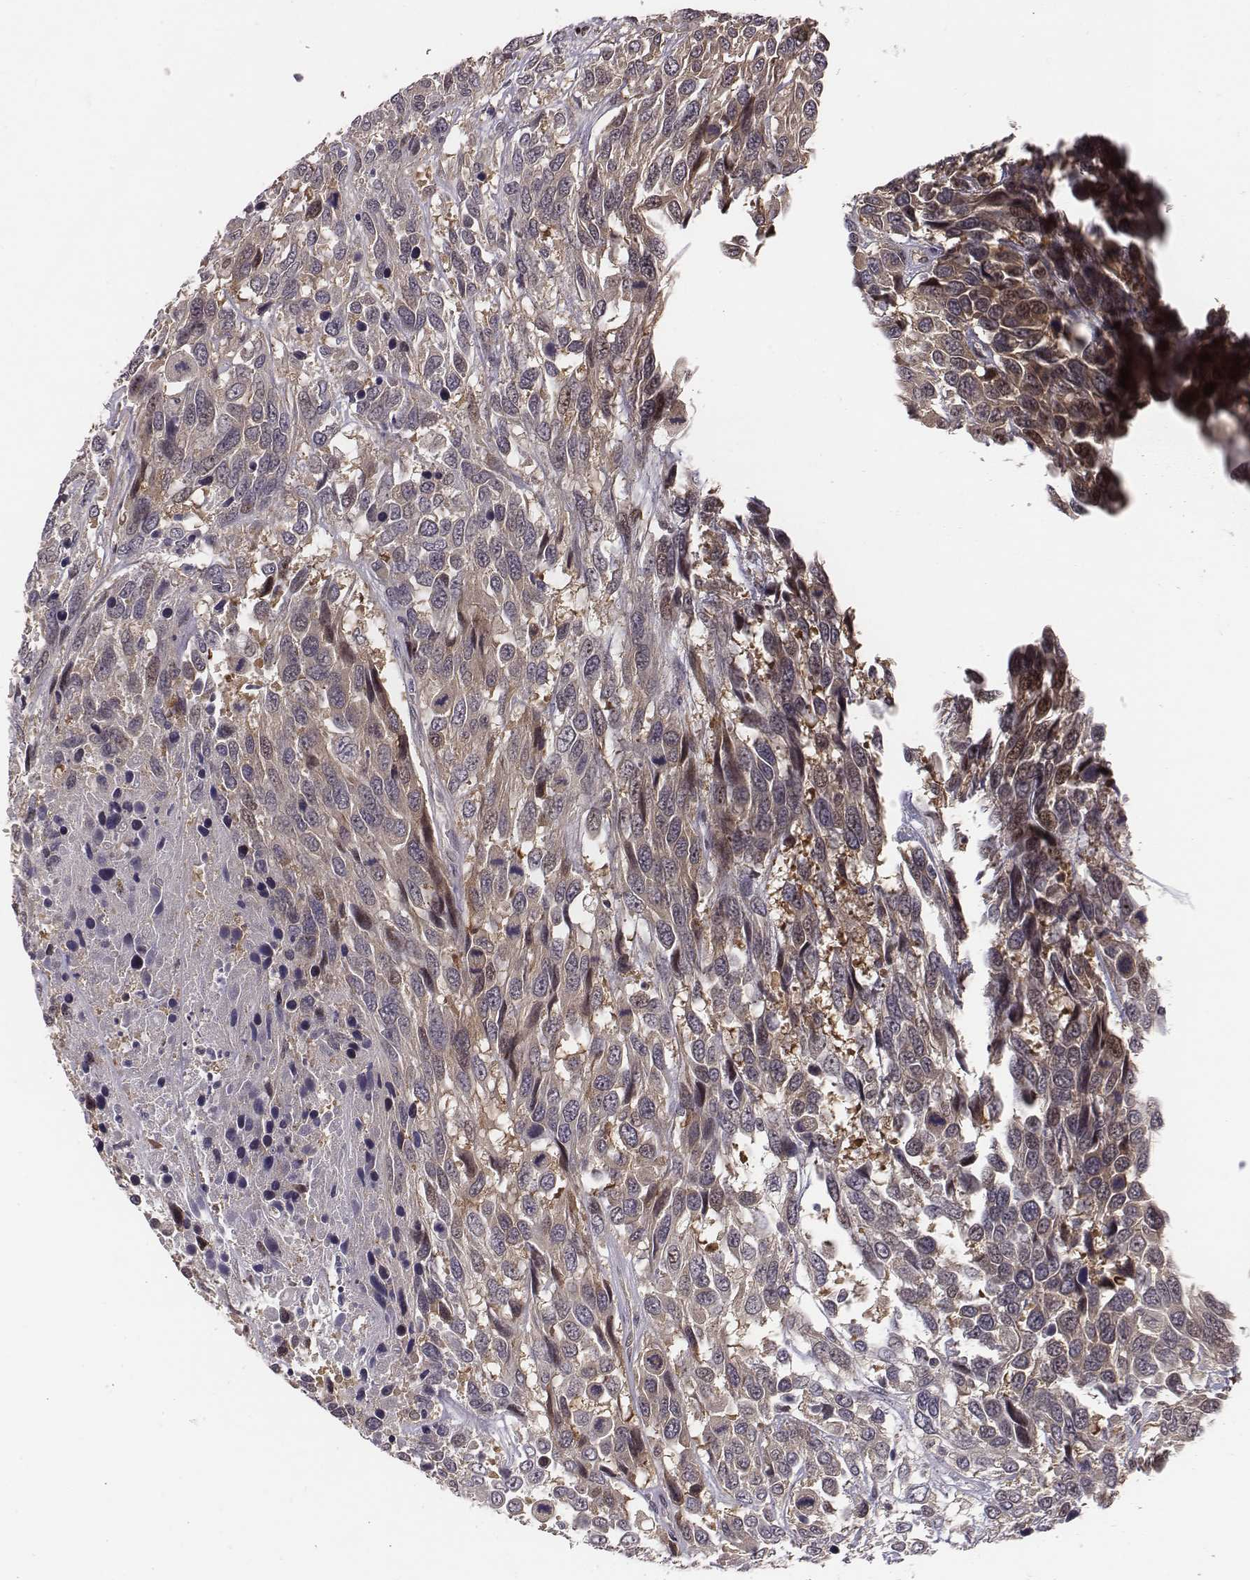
{"staining": {"intensity": "weak", "quantity": ">75%", "location": "cytoplasmic/membranous"}, "tissue": "urothelial cancer", "cell_type": "Tumor cells", "image_type": "cancer", "snomed": [{"axis": "morphology", "description": "Urothelial carcinoma, High grade"}, {"axis": "topography", "description": "Urinary bladder"}], "caption": "Tumor cells demonstrate low levels of weak cytoplasmic/membranous expression in approximately >75% of cells in human urothelial cancer.", "gene": "SMURF2", "patient": {"sex": "female", "age": 70}}